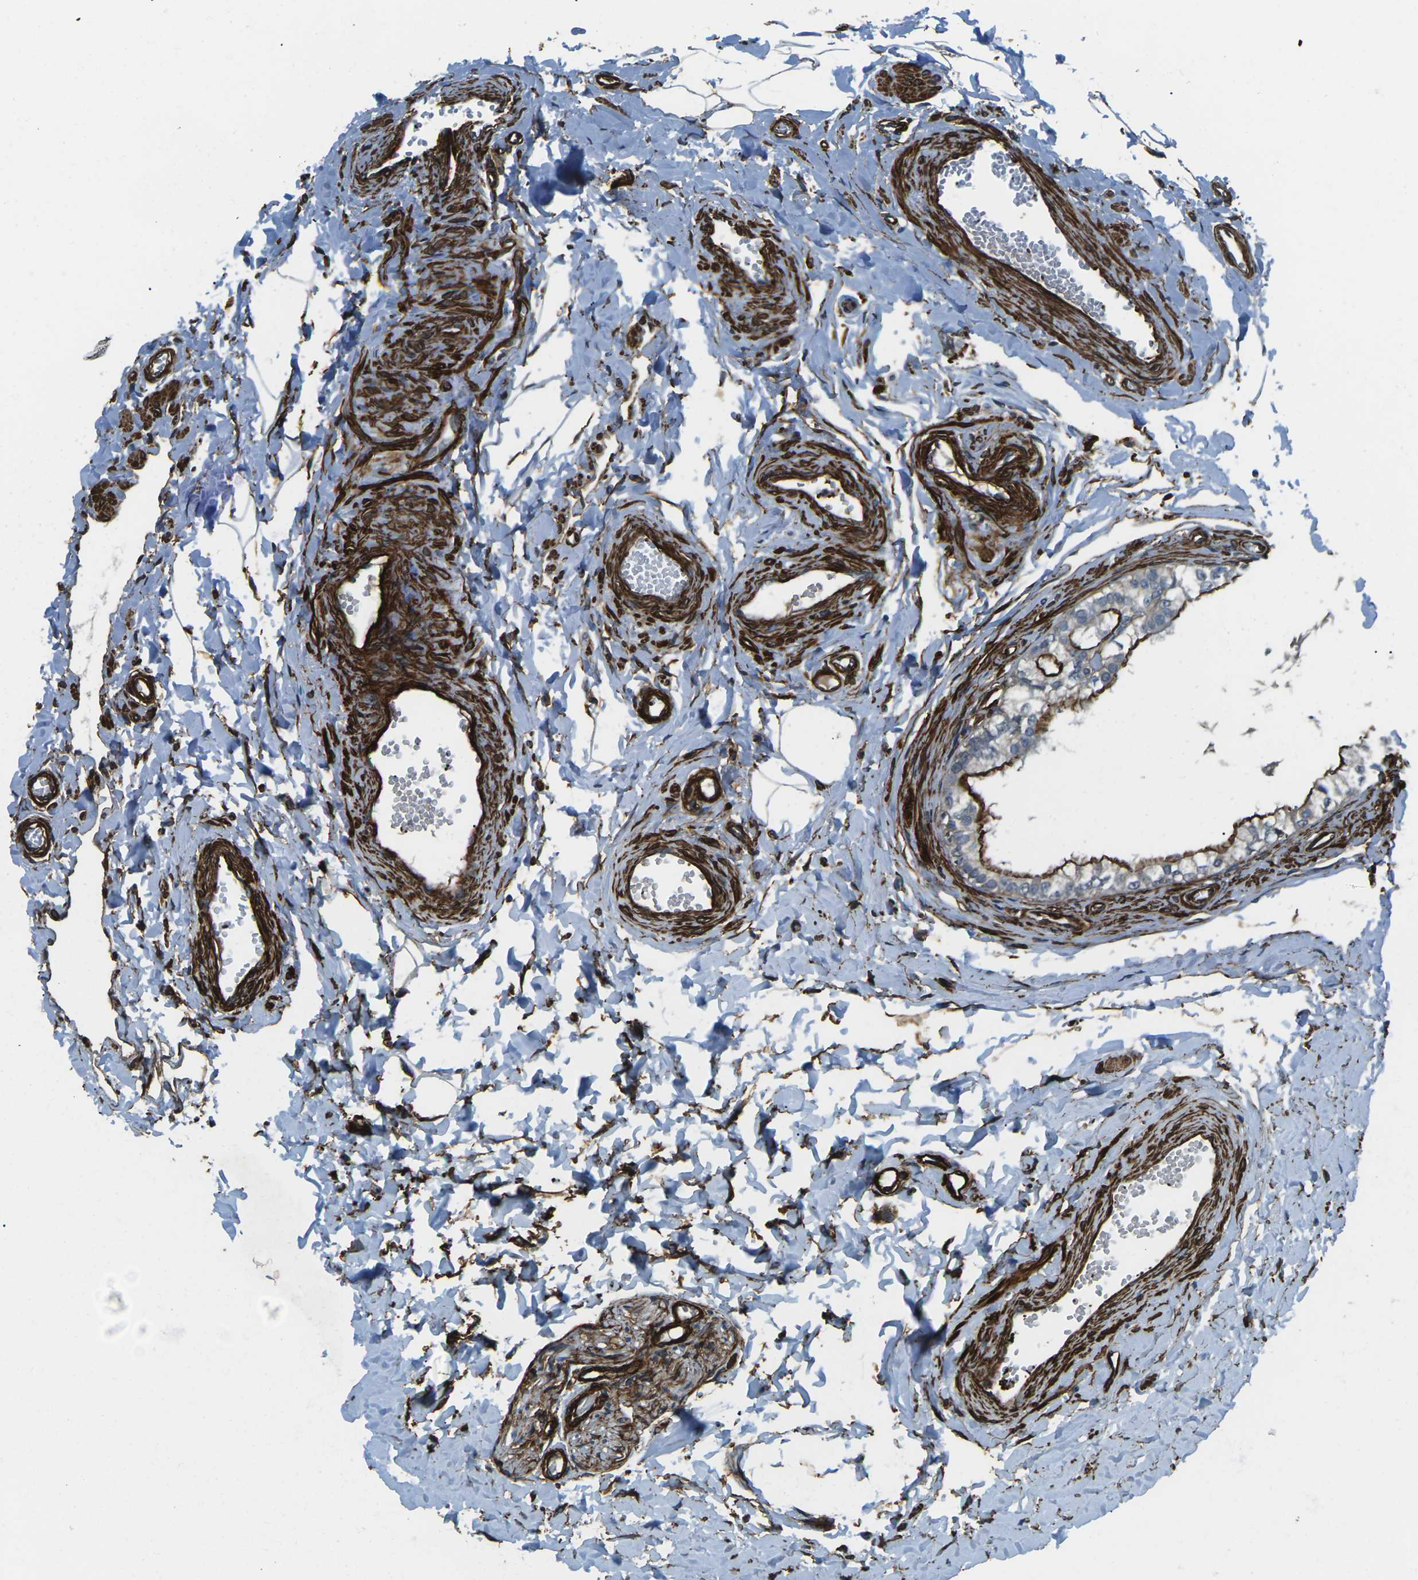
{"staining": {"intensity": "moderate", "quantity": ">75%", "location": "cytoplasmic/membranous"}, "tissue": "epididymis", "cell_type": "Glandular cells", "image_type": "normal", "snomed": [{"axis": "morphology", "description": "Normal tissue, NOS"}, {"axis": "topography", "description": "Epididymis"}], "caption": "A photomicrograph showing moderate cytoplasmic/membranous staining in about >75% of glandular cells in normal epididymis, as visualized by brown immunohistochemical staining.", "gene": "GRAMD1C", "patient": {"sex": "male", "age": 56}}